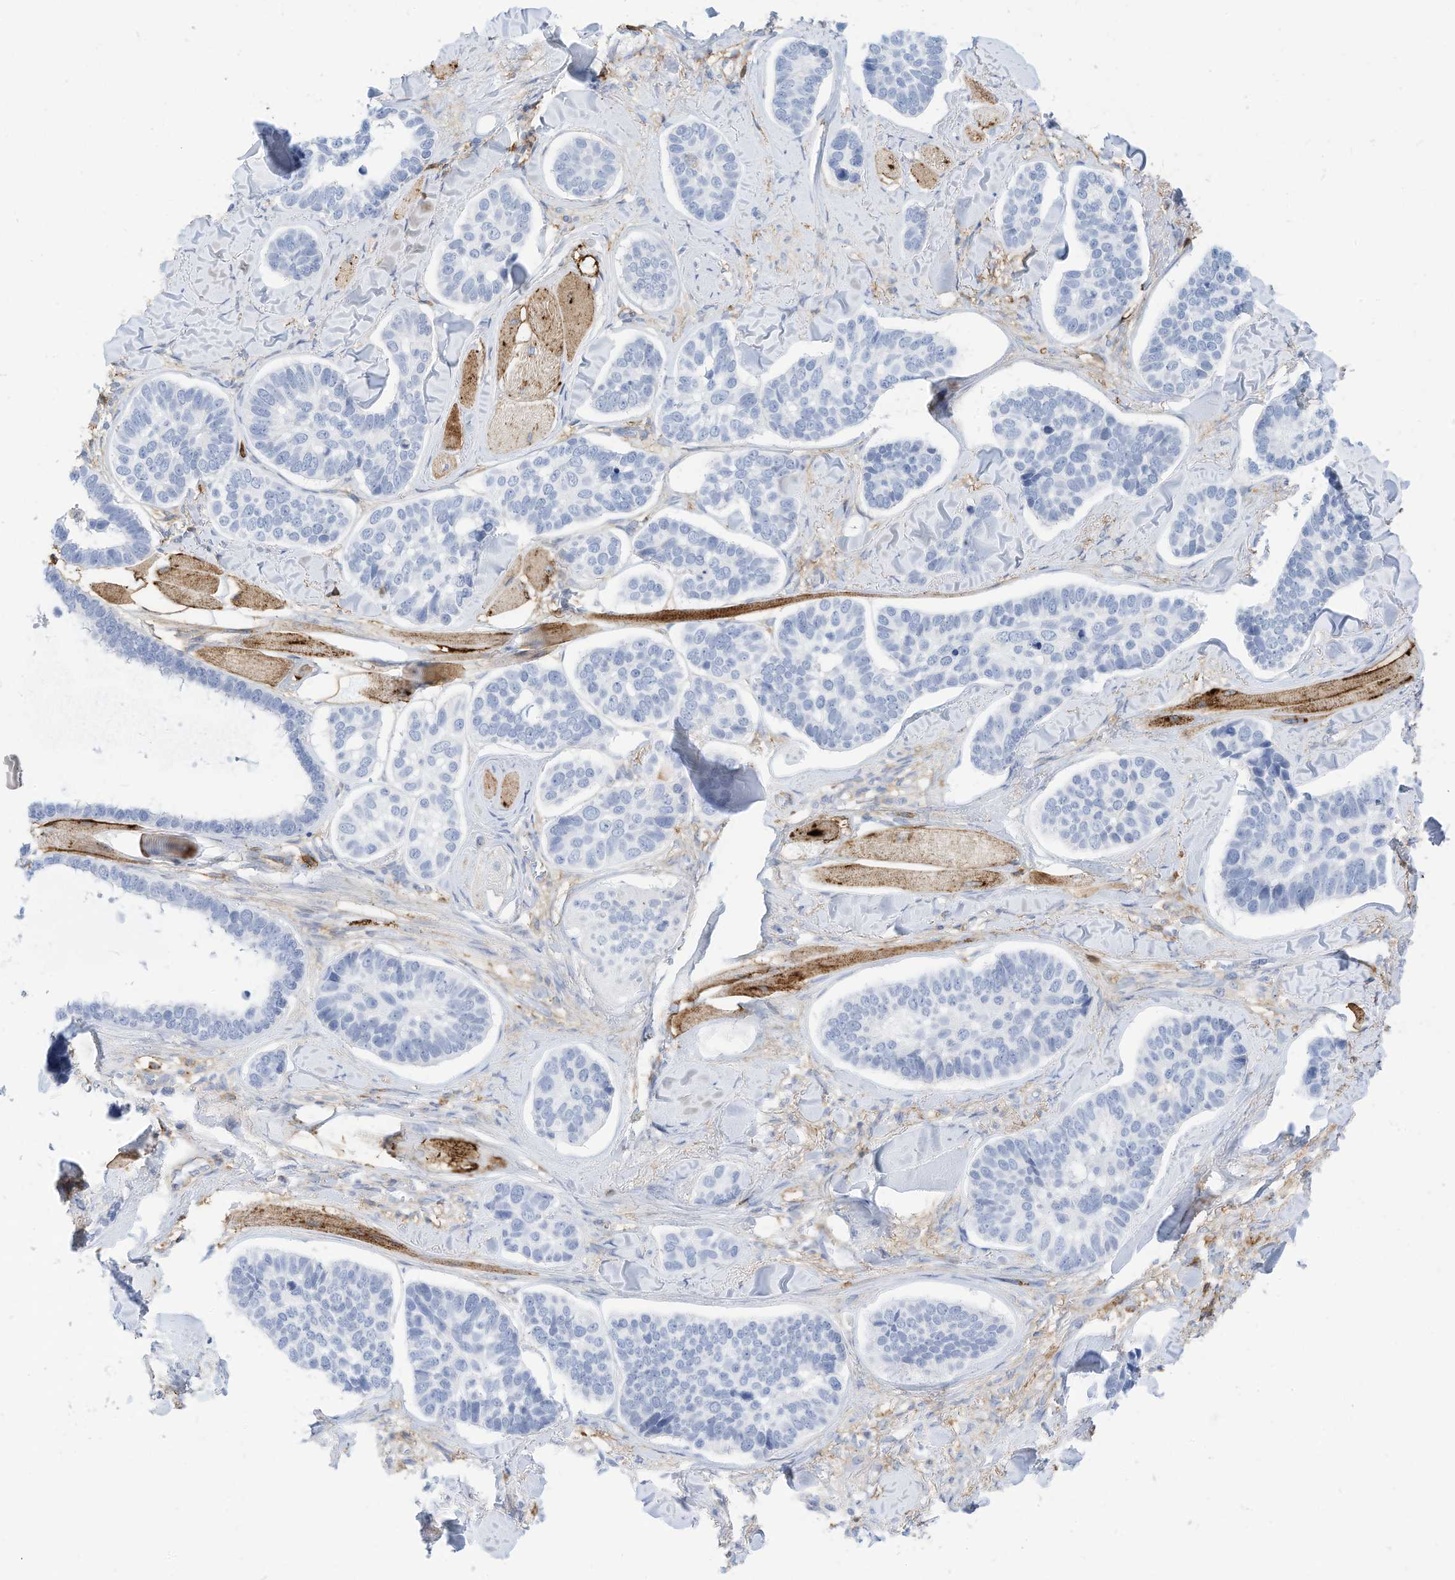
{"staining": {"intensity": "negative", "quantity": "none", "location": "none"}, "tissue": "skin cancer", "cell_type": "Tumor cells", "image_type": "cancer", "snomed": [{"axis": "morphology", "description": "Basal cell carcinoma"}, {"axis": "topography", "description": "Skin"}], "caption": "This is an immunohistochemistry (IHC) image of skin cancer (basal cell carcinoma). There is no positivity in tumor cells.", "gene": "TXNDC9", "patient": {"sex": "male", "age": 62}}